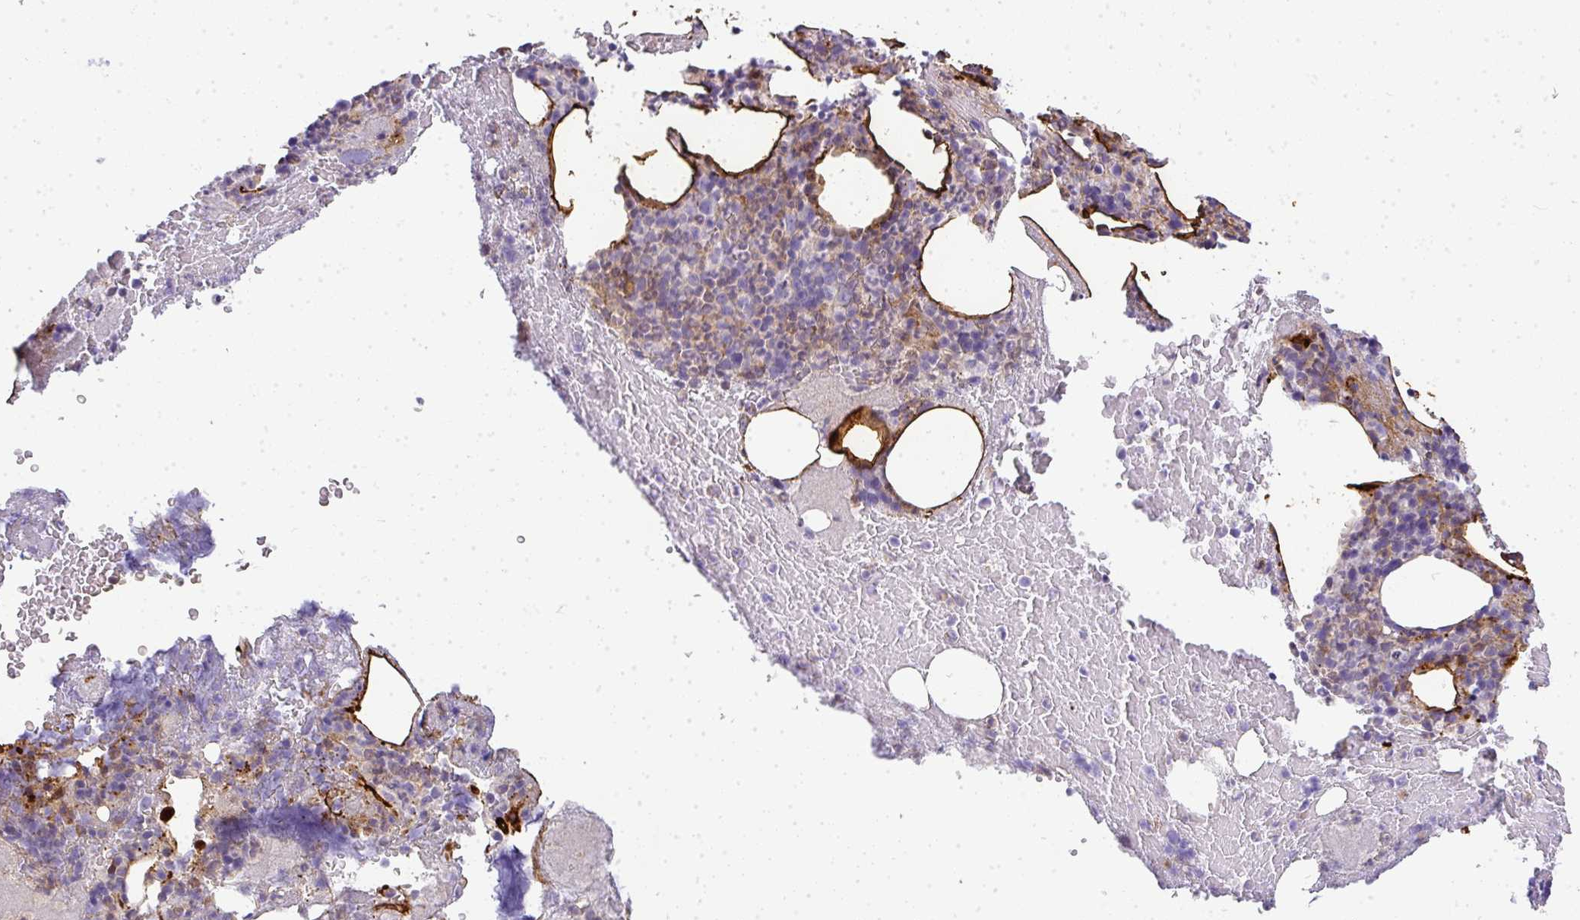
{"staining": {"intensity": "negative", "quantity": "none", "location": "none"}, "tissue": "bone marrow", "cell_type": "Hematopoietic cells", "image_type": "normal", "snomed": [{"axis": "morphology", "description": "Normal tissue, NOS"}, {"axis": "topography", "description": "Bone marrow"}], "caption": "This is an immunohistochemistry micrograph of benign human bone marrow. There is no expression in hematopoietic cells.", "gene": "LIPE", "patient": {"sex": "female", "age": 59}}